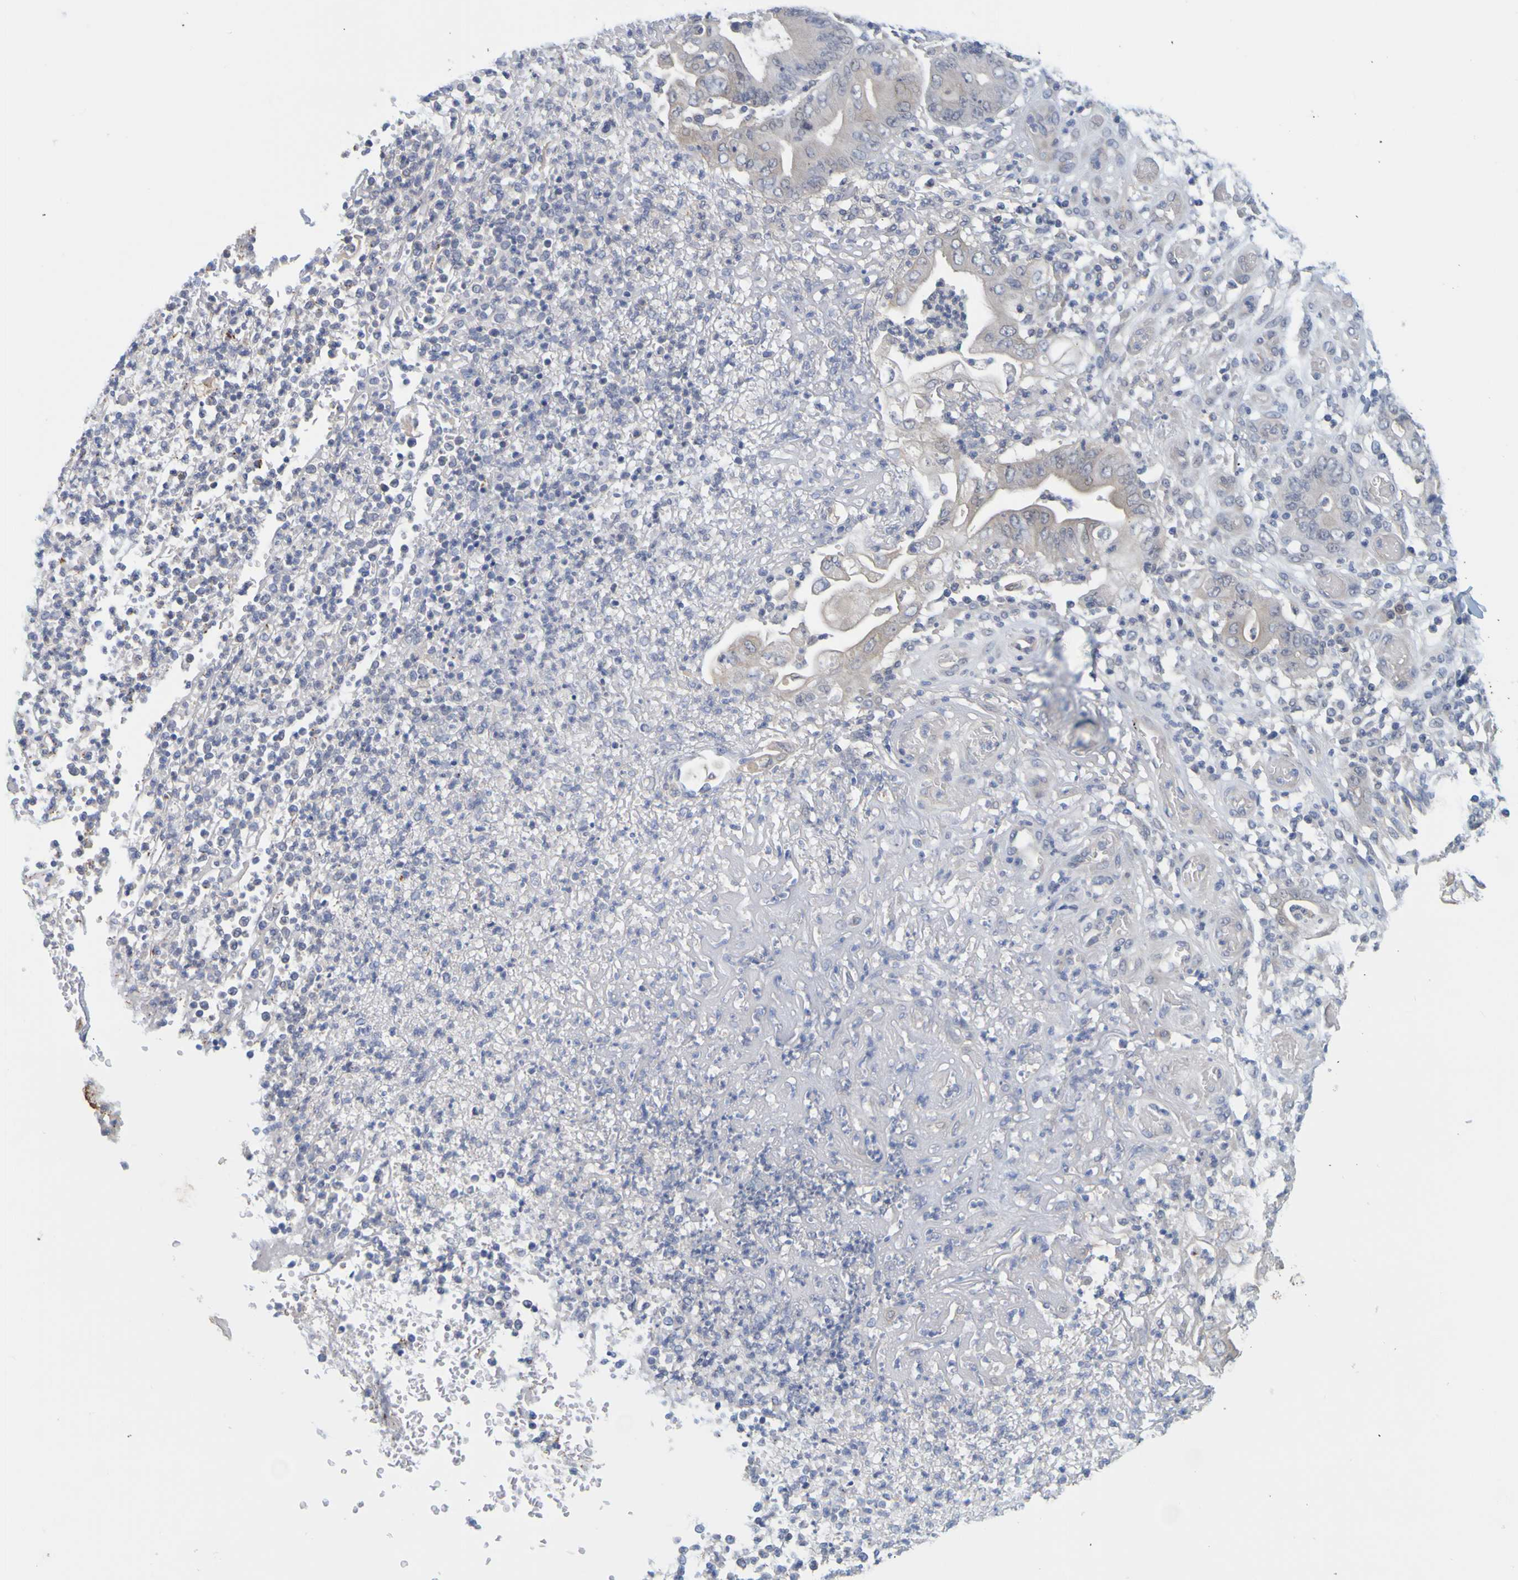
{"staining": {"intensity": "negative", "quantity": "none", "location": "none"}, "tissue": "stomach cancer", "cell_type": "Tumor cells", "image_type": "cancer", "snomed": [{"axis": "morphology", "description": "Adenocarcinoma, NOS"}, {"axis": "topography", "description": "Stomach"}], "caption": "Immunohistochemical staining of adenocarcinoma (stomach) displays no significant expression in tumor cells.", "gene": "ENDOU", "patient": {"sex": "female", "age": 73}}